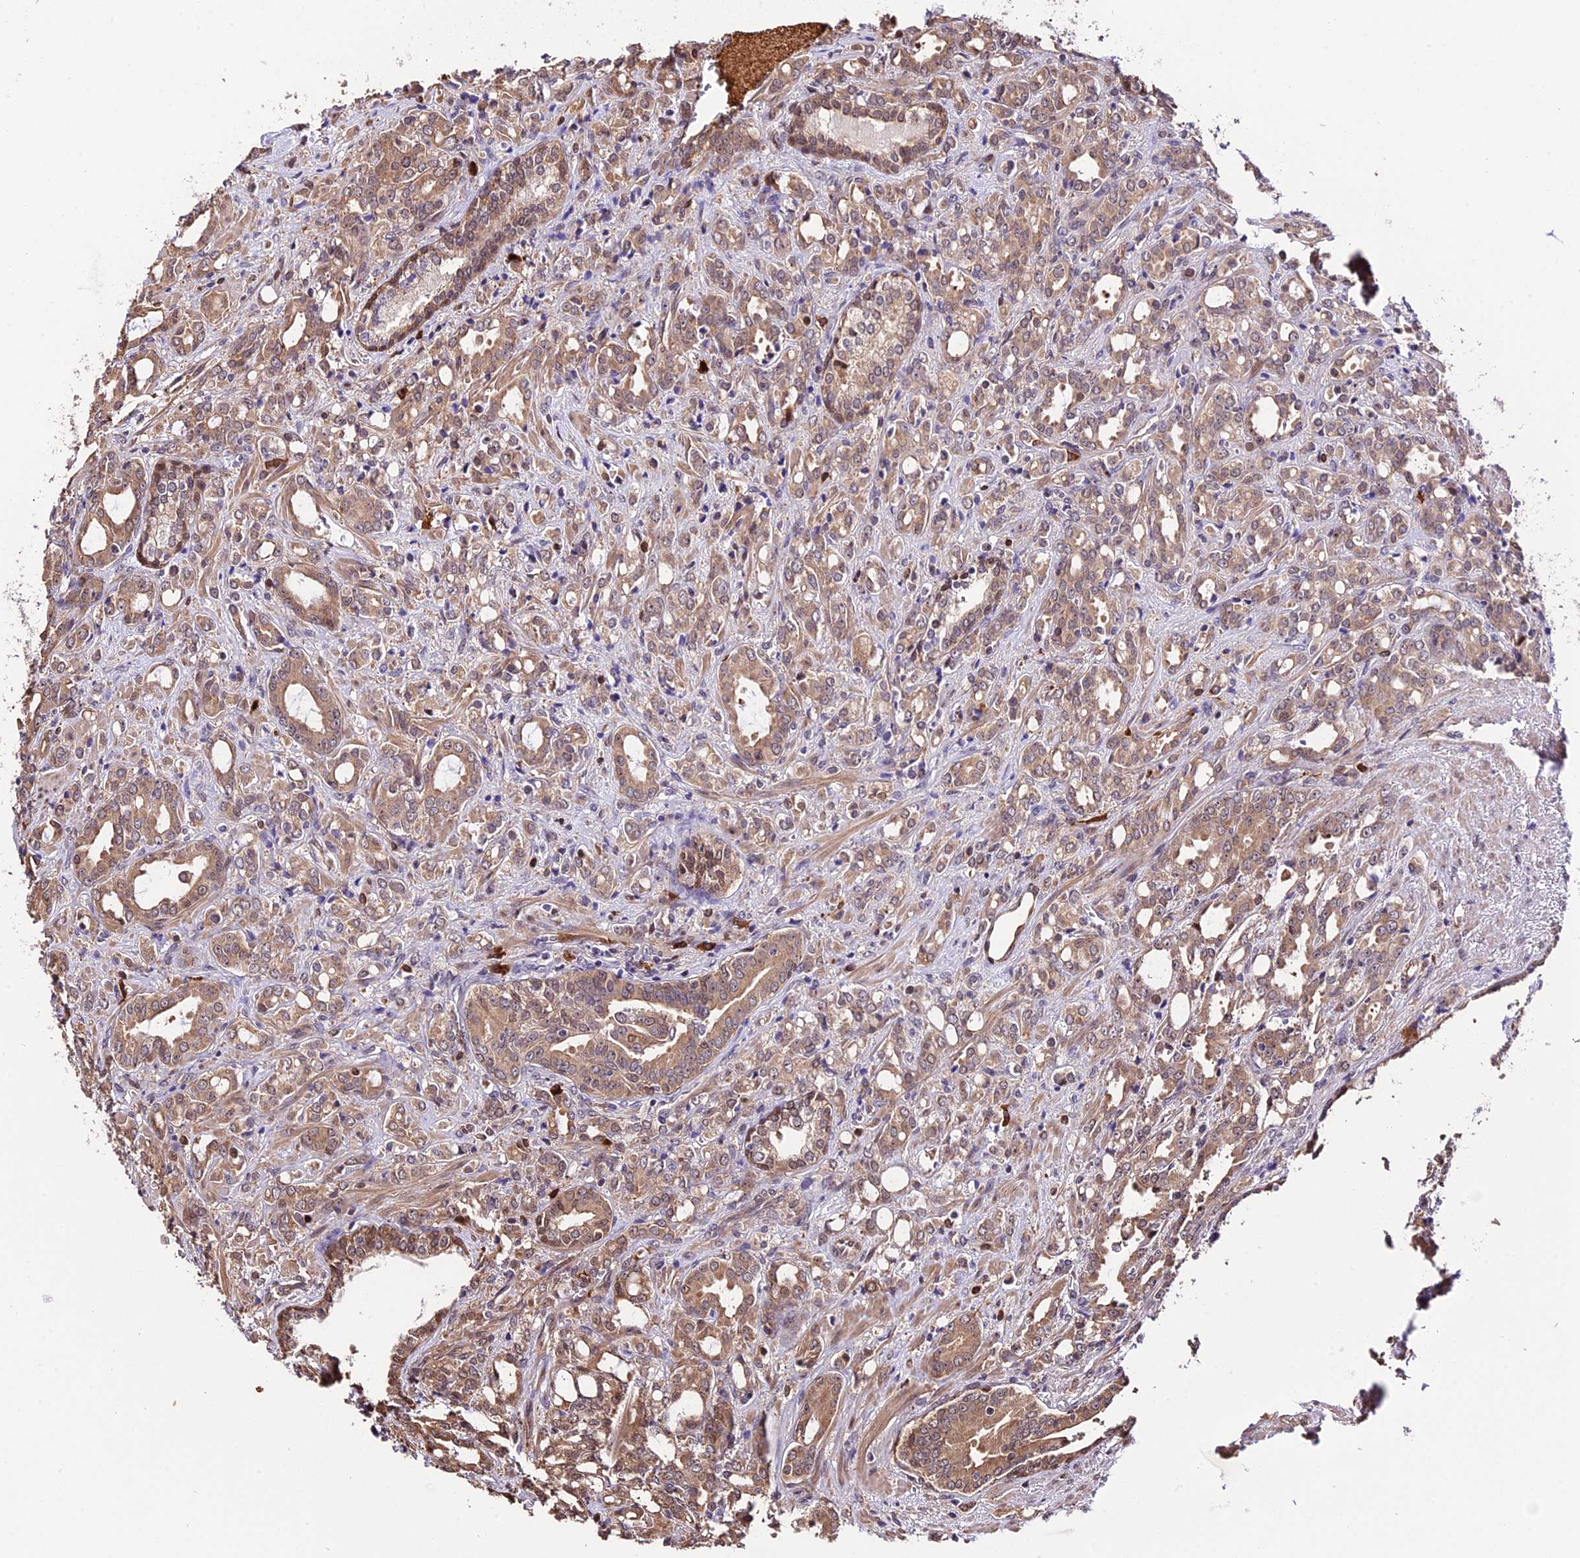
{"staining": {"intensity": "moderate", "quantity": ">75%", "location": "cytoplasmic/membranous"}, "tissue": "prostate cancer", "cell_type": "Tumor cells", "image_type": "cancer", "snomed": [{"axis": "morphology", "description": "Adenocarcinoma, High grade"}, {"axis": "topography", "description": "Prostate"}], "caption": "Prostate cancer stained with DAB IHC shows medium levels of moderate cytoplasmic/membranous positivity in approximately >75% of tumor cells.", "gene": "HERPUD1", "patient": {"sex": "male", "age": 72}}